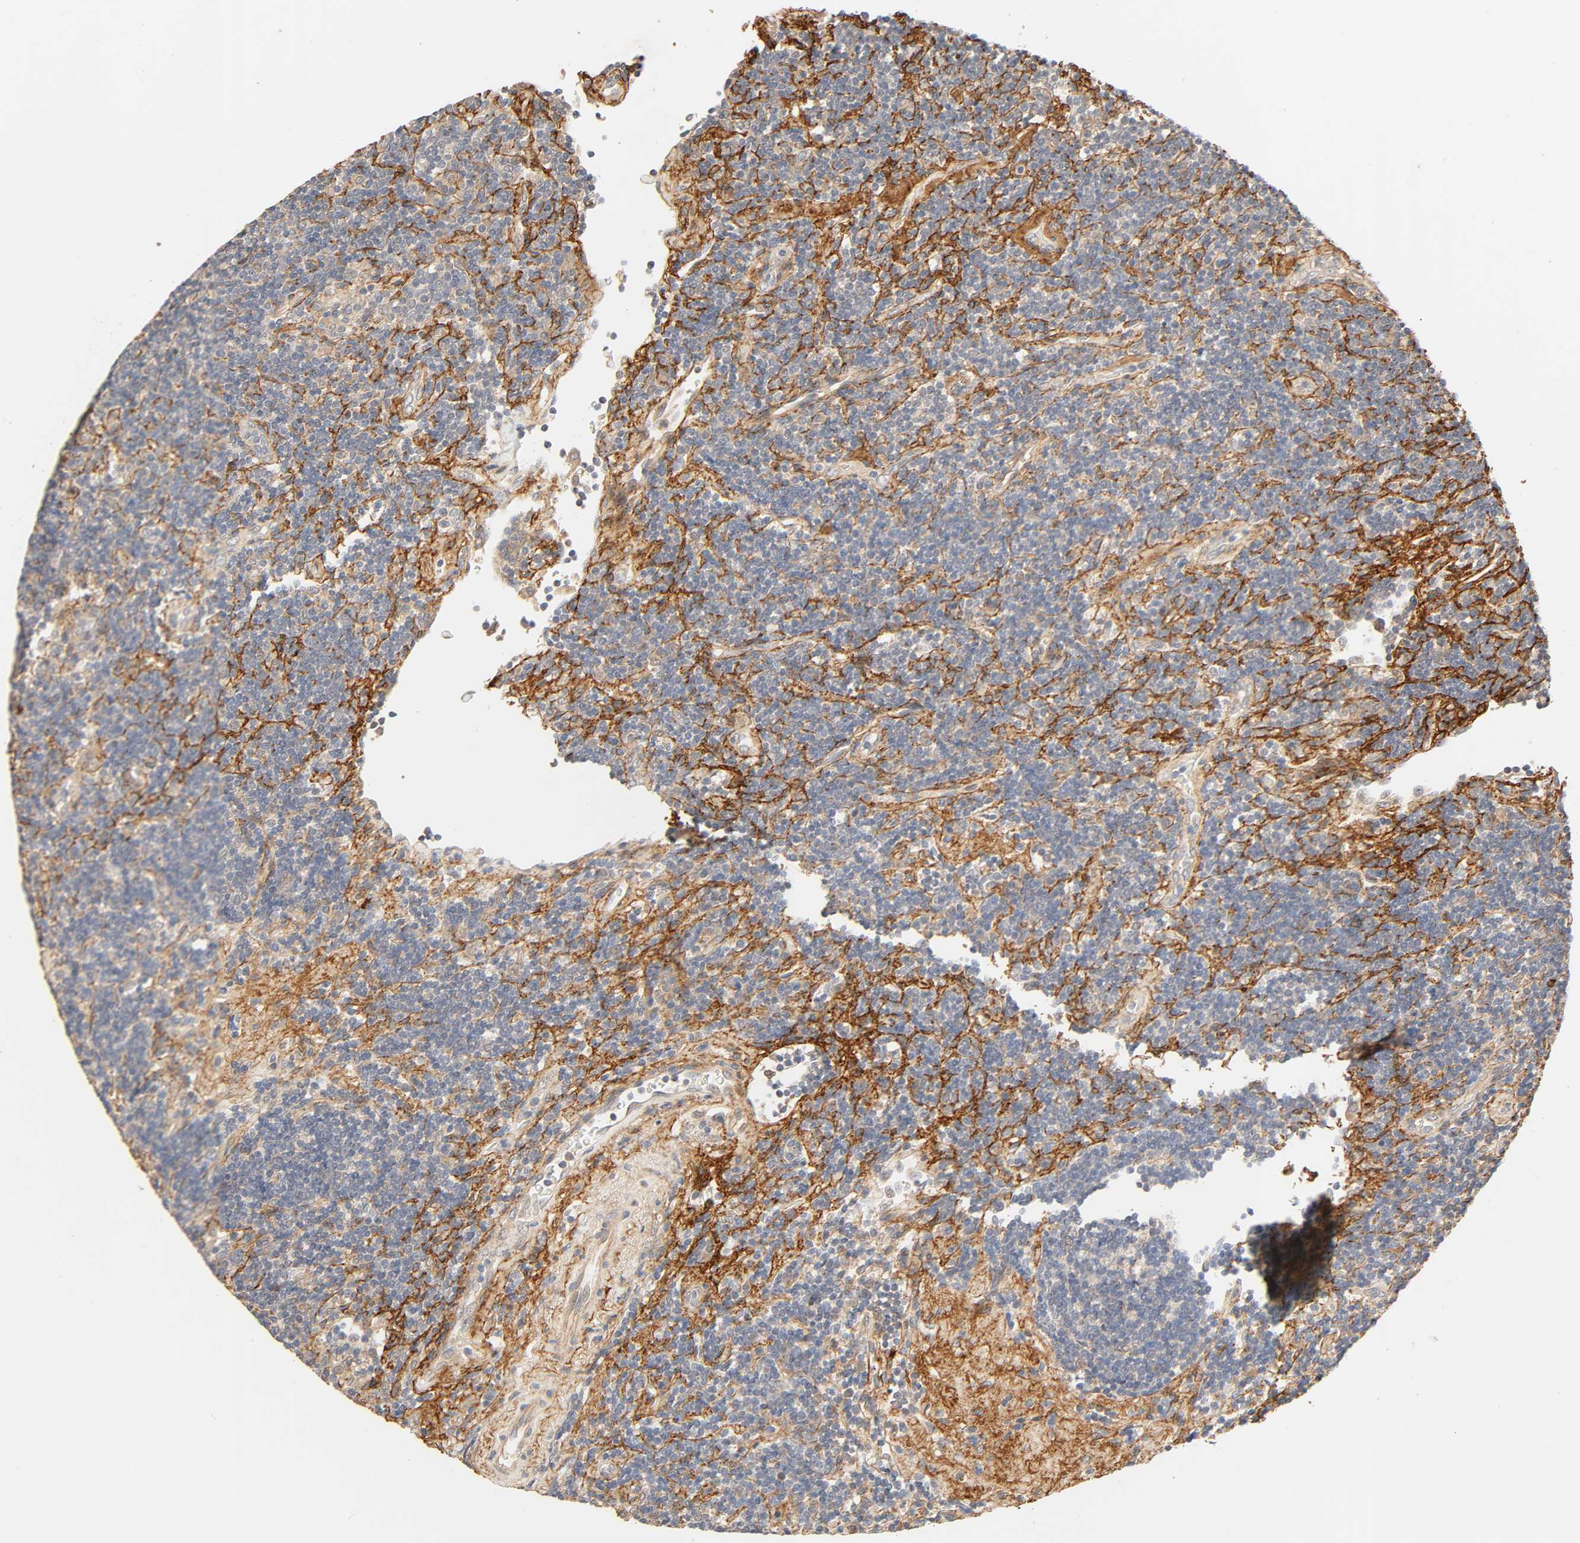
{"staining": {"intensity": "negative", "quantity": "none", "location": "none"}, "tissue": "lymphoma", "cell_type": "Tumor cells", "image_type": "cancer", "snomed": [{"axis": "morphology", "description": "Malignant lymphoma, non-Hodgkin's type, Low grade"}, {"axis": "topography", "description": "Lymph node"}], "caption": "This is an immunohistochemistry (IHC) image of malignant lymphoma, non-Hodgkin's type (low-grade). There is no expression in tumor cells.", "gene": "CACNA1G", "patient": {"sex": "male", "age": 70}}